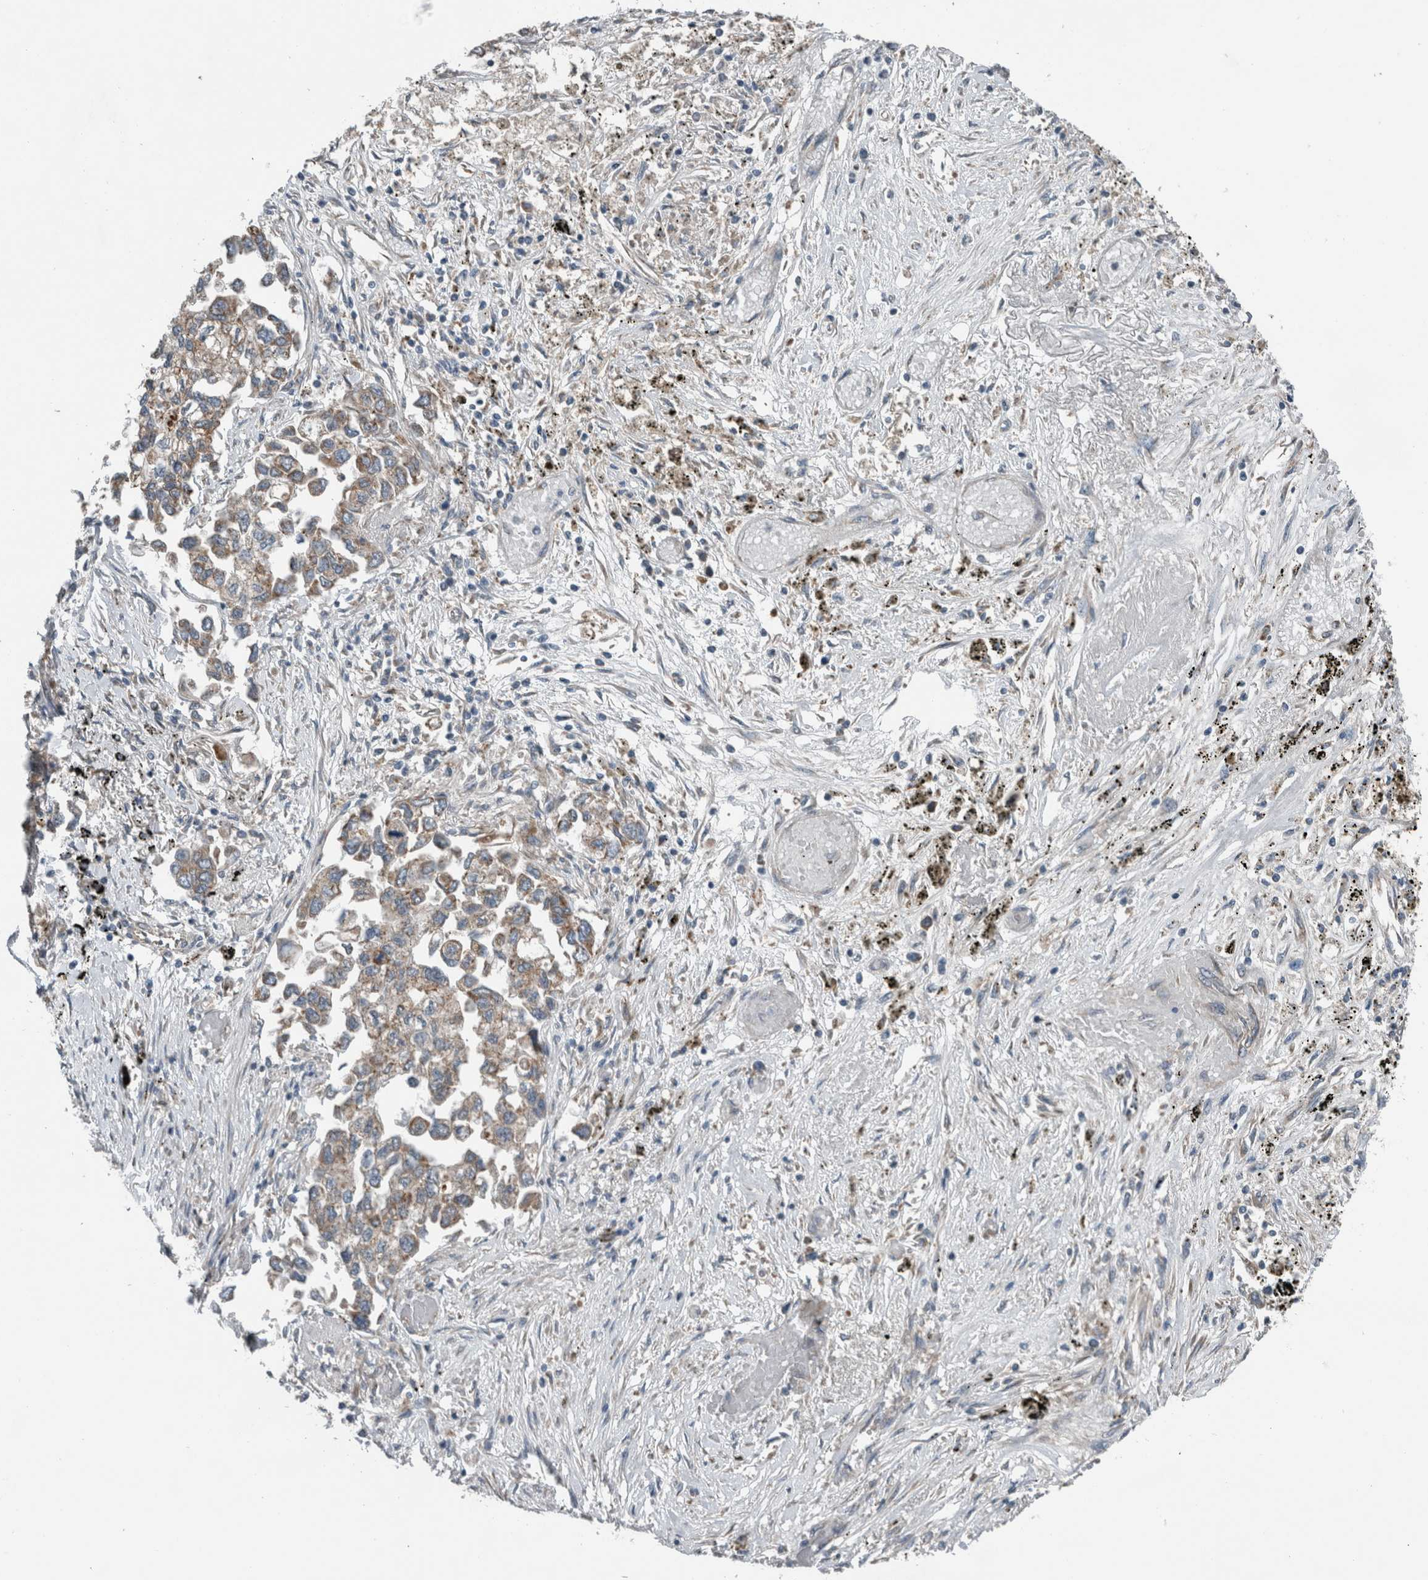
{"staining": {"intensity": "moderate", "quantity": ">75%", "location": "cytoplasmic/membranous"}, "tissue": "lung cancer", "cell_type": "Tumor cells", "image_type": "cancer", "snomed": [{"axis": "morphology", "description": "Inflammation, NOS"}, {"axis": "morphology", "description": "Adenocarcinoma, NOS"}, {"axis": "topography", "description": "Lung"}], "caption": "Immunohistochemistry (IHC) of human adenocarcinoma (lung) shows medium levels of moderate cytoplasmic/membranous staining in about >75% of tumor cells.", "gene": "GBA2", "patient": {"sex": "male", "age": 63}}